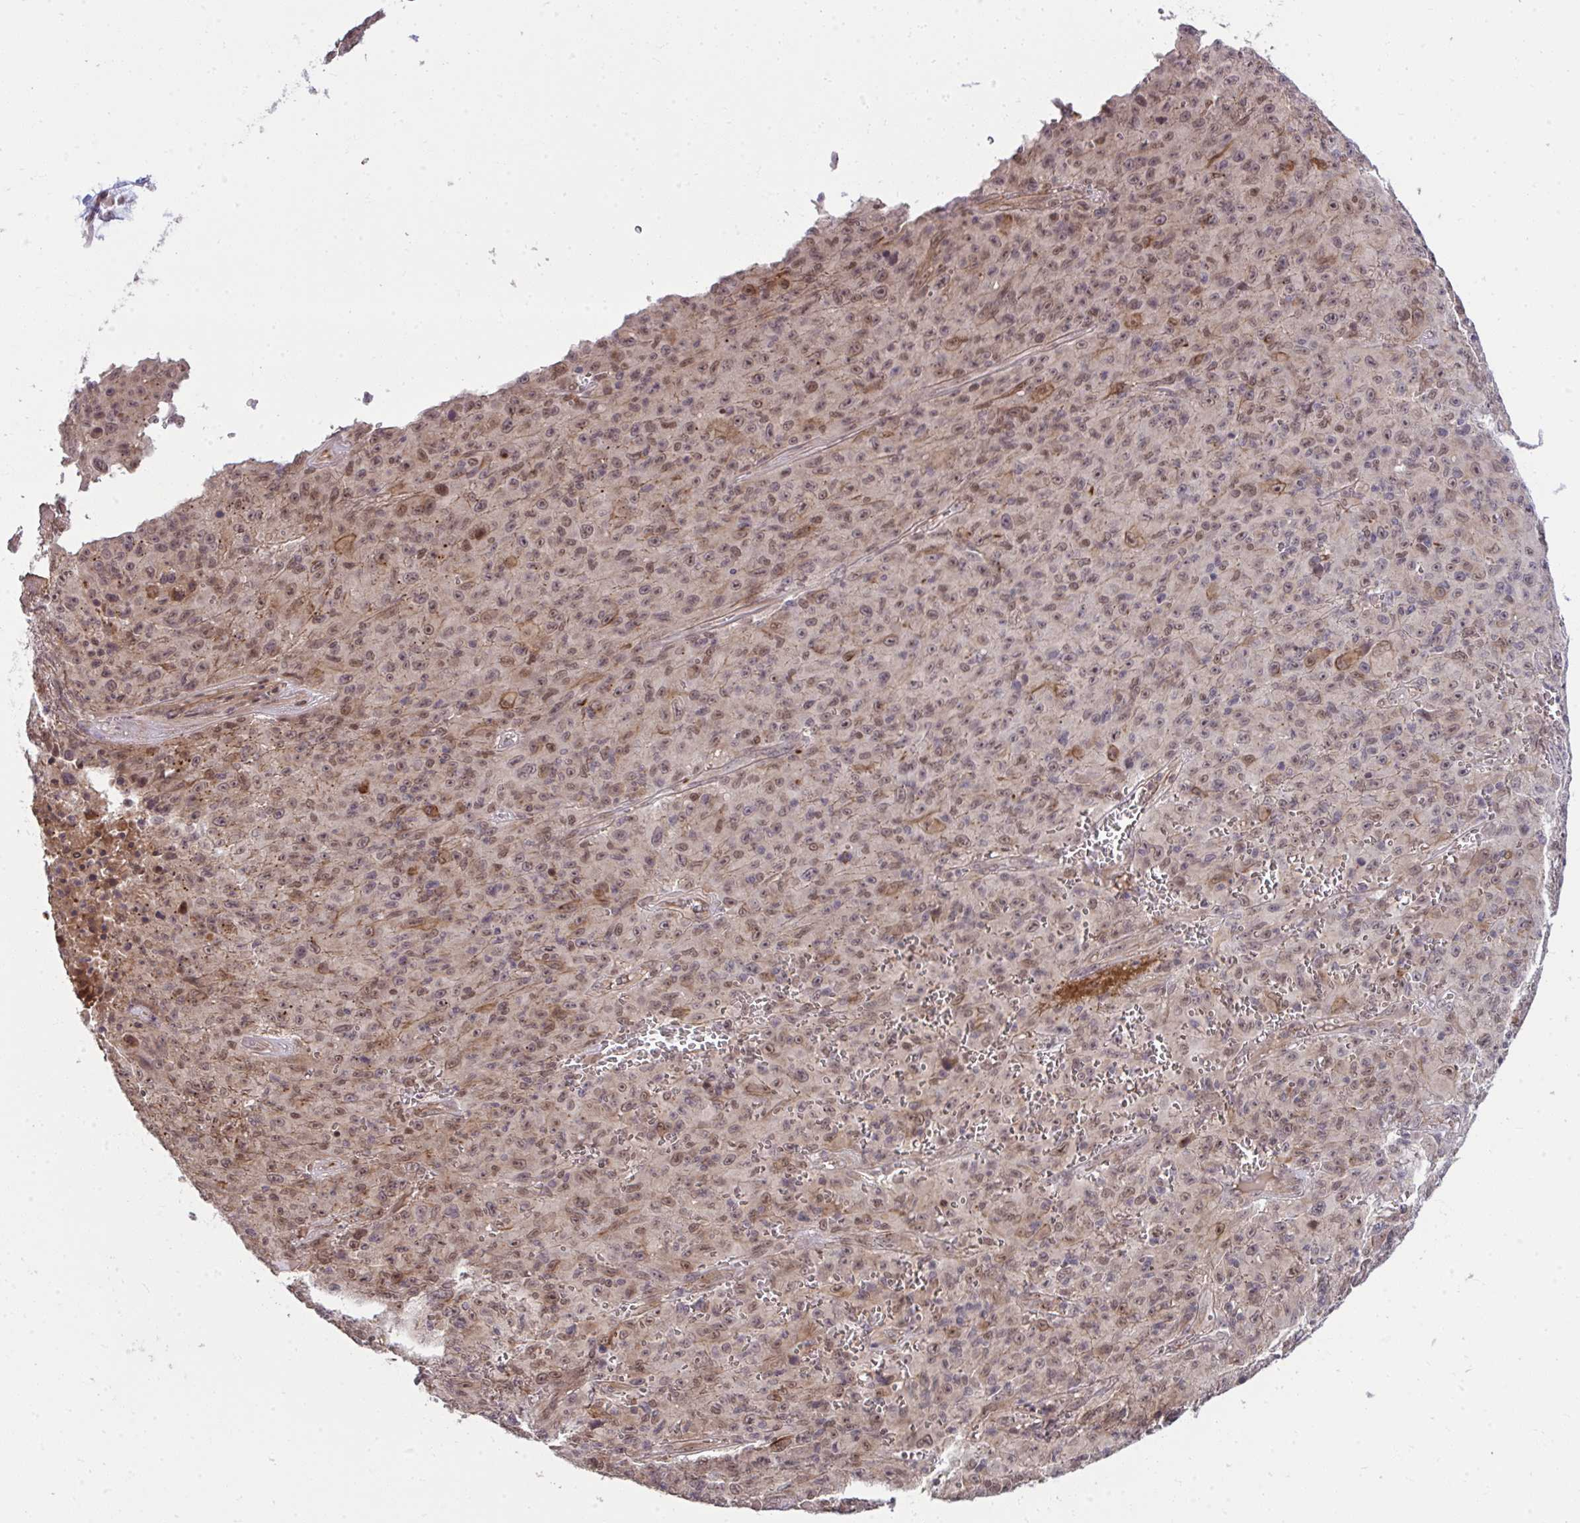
{"staining": {"intensity": "moderate", "quantity": "25%-75%", "location": "nuclear"}, "tissue": "melanoma", "cell_type": "Tumor cells", "image_type": "cancer", "snomed": [{"axis": "morphology", "description": "Malignant melanoma, NOS"}, {"axis": "topography", "description": "Skin"}], "caption": "A medium amount of moderate nuclear positivity is present in about 25%-75% of tumor cells in melanoma tissue.", "gene": "ZSCAN9", "patient": {"sex": "male", "age": 46}}